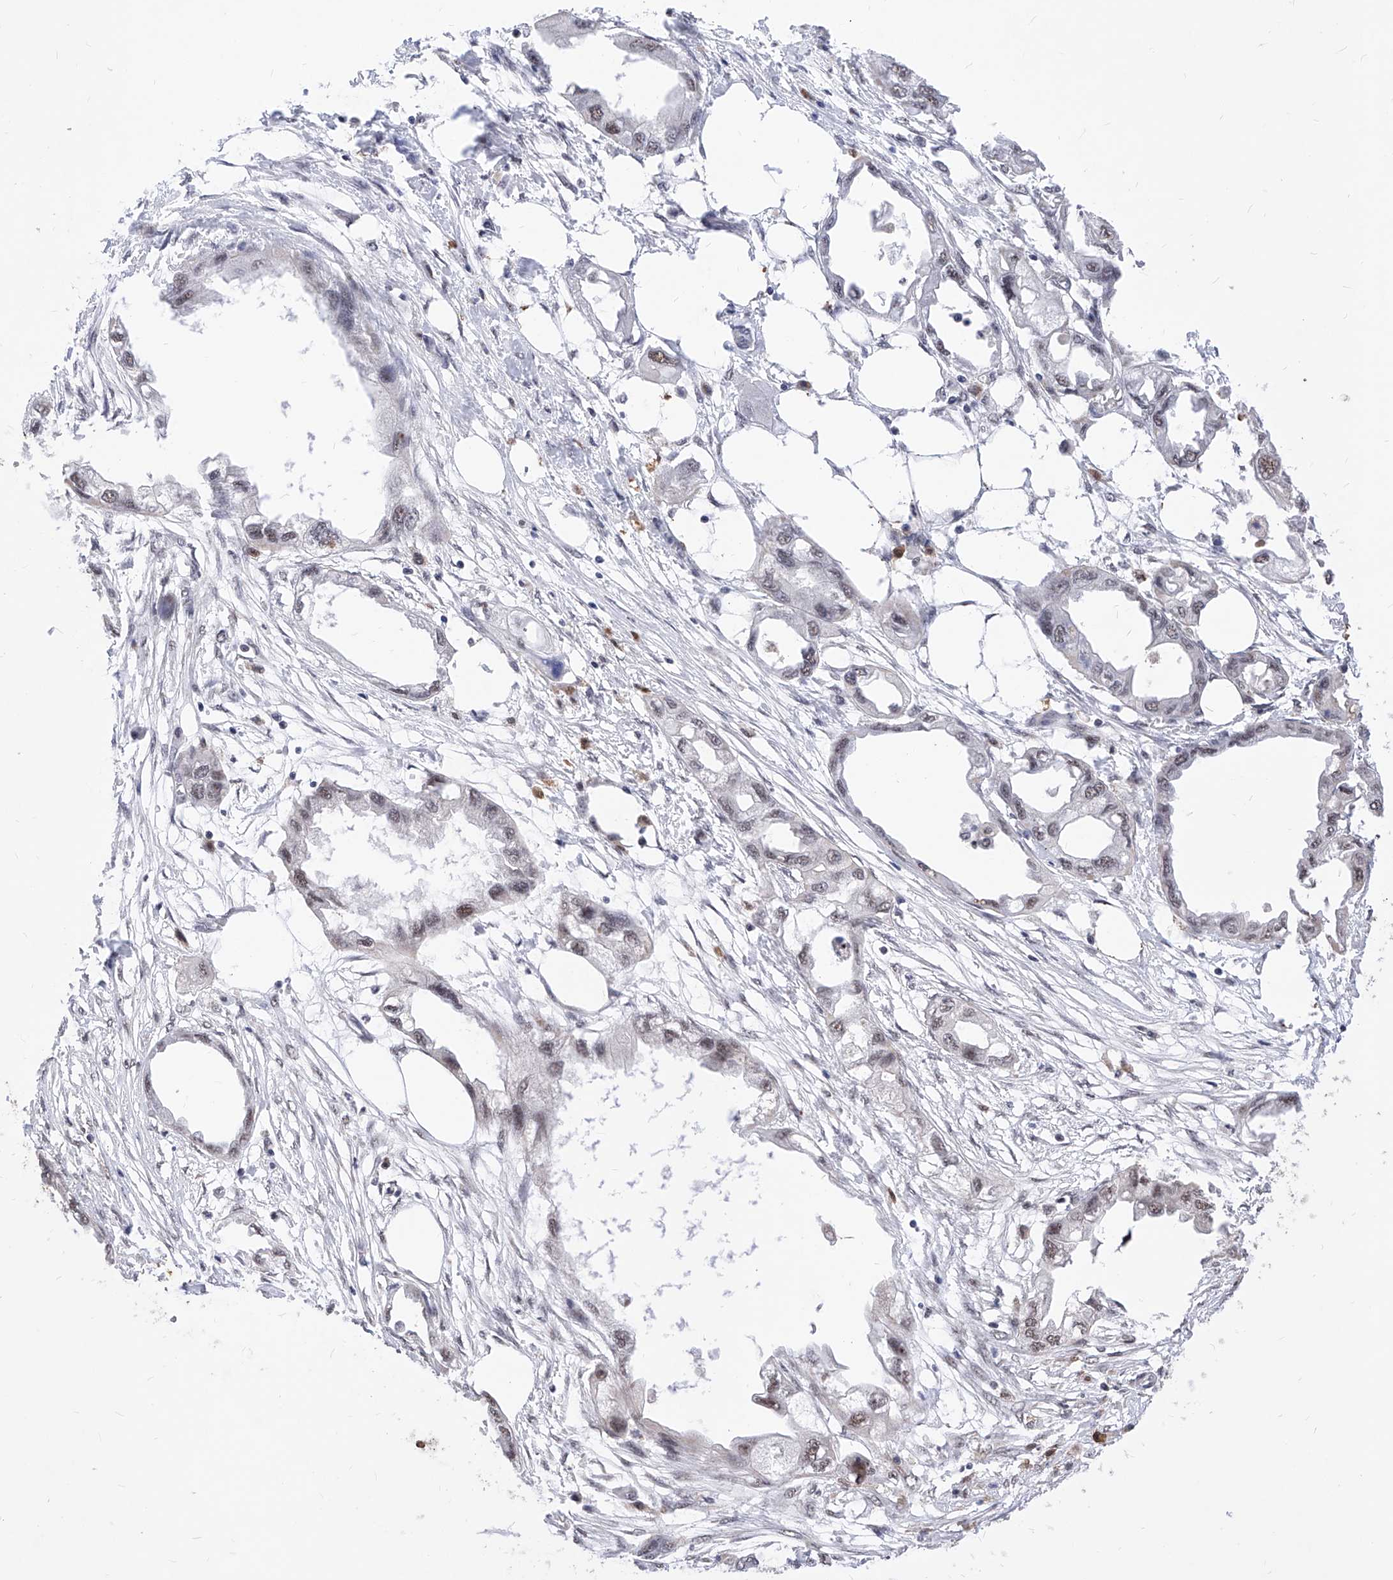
{"staining": {"intensity": "weak", "quantity": "<25%", "location": "nuclear"}, "tissue": "endometrial cancer", "cell_type": "Tumor cells", "image_type": "cancer", "snomed": [{"axis": "morphology", "description": "Adenocarcinoma, NOS"}, {"axis": "morphology", "description": "Adenocarcinoma, metastatic, NOS"}, {"axis": "topography", "description": "Adipose tissue"}, {"axis": "topography", "description": "Endometrium"}], "caption": "IHC of endometrial cancer (adenocarcinoma) exhibits no expression in tumor cells. Nuclei are stained in blue.", "gene": "PHF5A", "patient": {"sex": "female", "age": 67}}